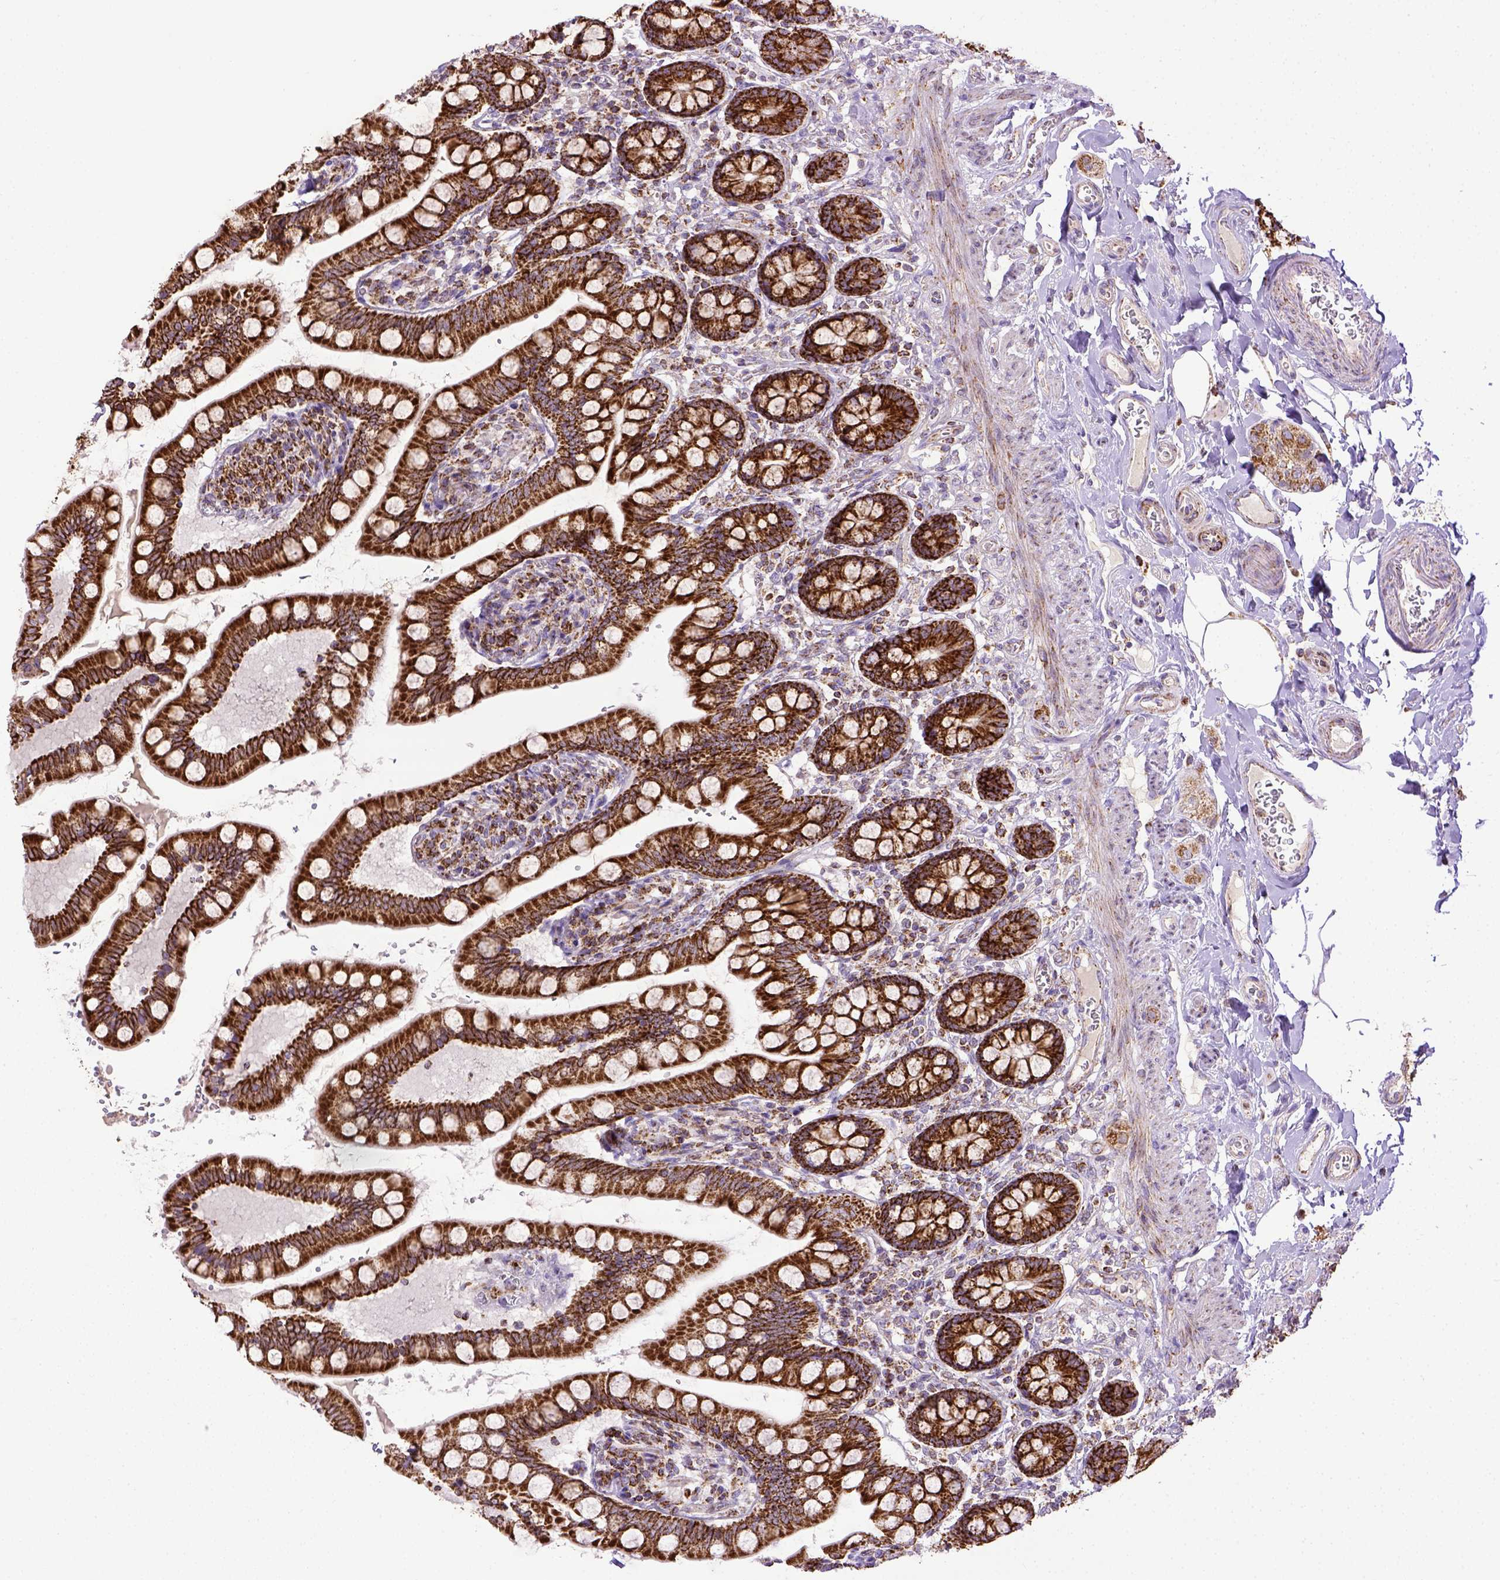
{"staining": {"intensity": "strong", "quantity": ">75%", "location": "cytoplasmic/membranous"}, "tissue": "small intestine", "cell_type": "Glandular cells", "image_type": "normal", "snomed": [{"axis": "morphology", "description": "Normal tissue, NOS"}, {"axis": "topography", "description": "Small intestine"}], "caption": "Immunohistochemical staining of benign small intestine reveals high levels of strong cytoplasmic/membranous staining in about >75% of glandular cells.", "gene": "MT", "patient": {"sex": "female", "age": 56}}